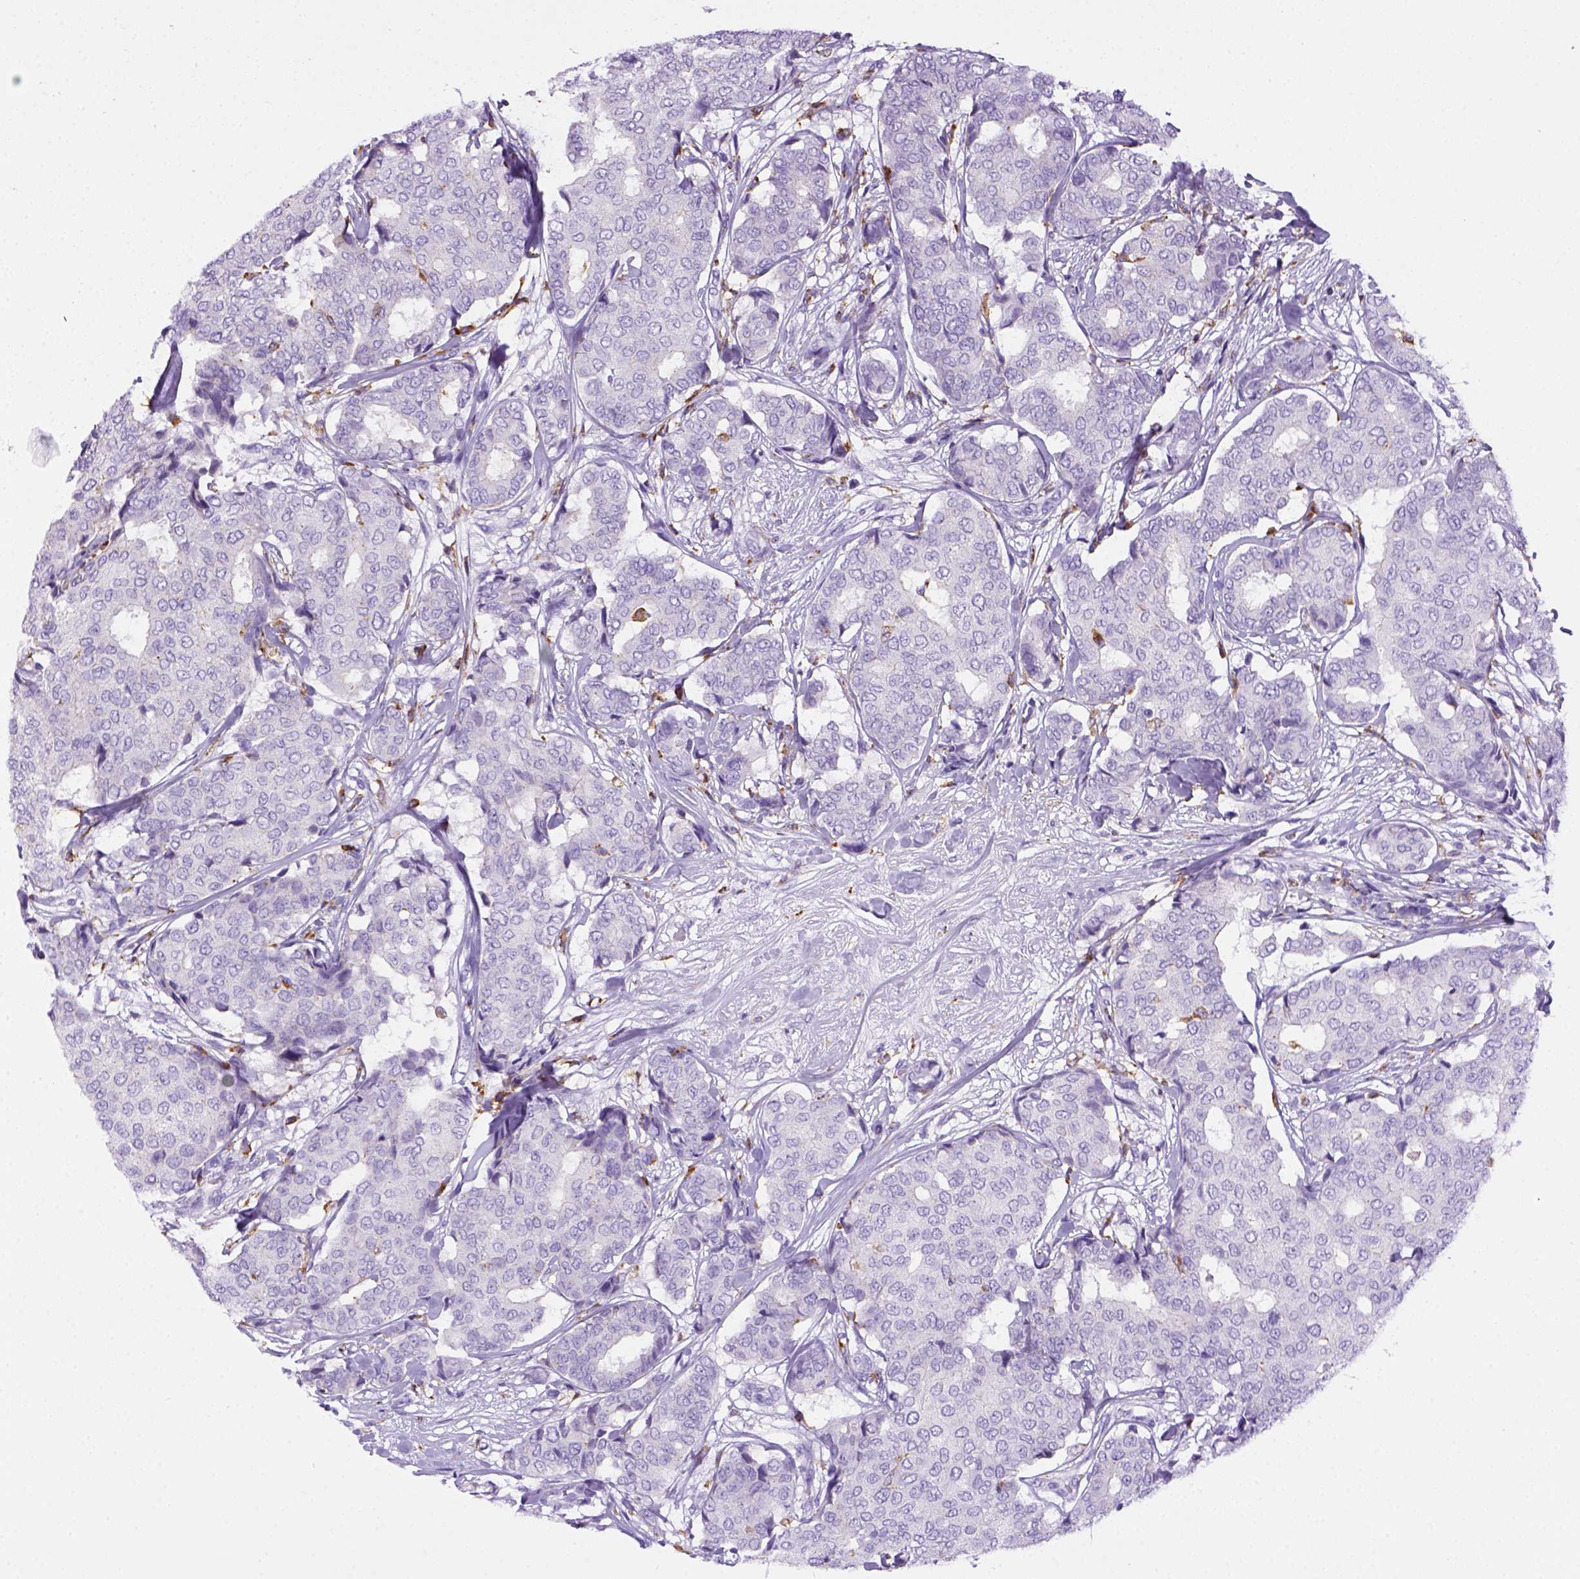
{"staining": {"intensity": "negative", "quantity": "none", "location": "none"}, "tissue": "breast cancer", "cell_type": "Tumor cells", "image_type": "cancer", "snomed": [{"axis": "morphology", "description": "Duct carcinoma"}, {"axis": "topography", "description": "Breast"}], "caption": "Immunohistochemistry image of breast cancer stained for a protein (brown), which displays no positivity in tumor cells. (Stains: DAB immunohistochemistry with hematoxylin counter stain, Microscopy: brightfield microscopy at high magnification).", "gene": "CD68", "patient": {"sex": "female", "age": 75}}